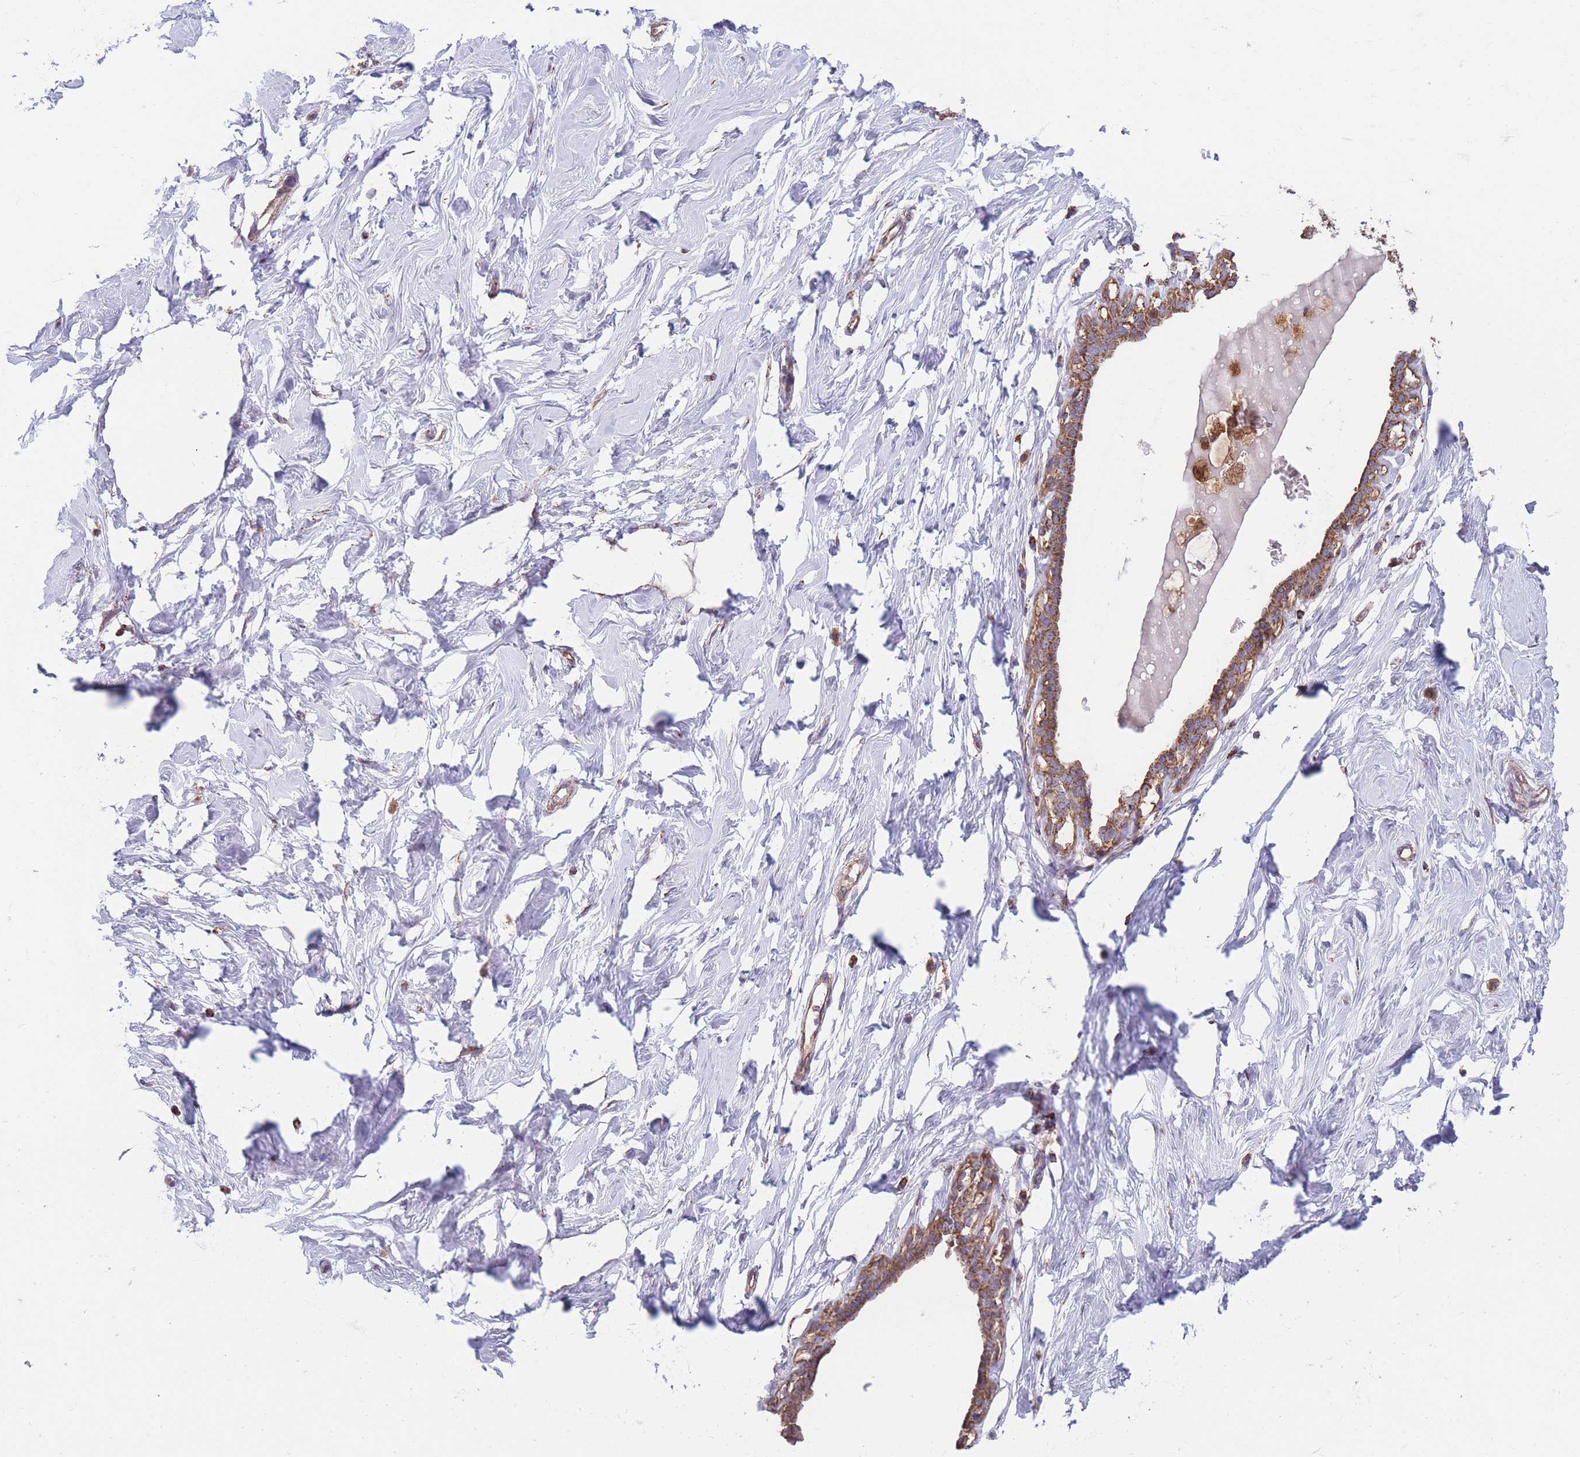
{"staining": {"intensity": "moderate", "quantity": "<25%", "location": "cytoplasmic/membranous"}, "tissue": "breast", "cell_type": "Adipocytes", "image_type": "normal", "snomed": [{"axis": "morphology", "description": "Normal tissue, NOS"}, {"axis": "morphology", "description": "Adenoma, NOS"}, {"axis": "topography", "description": "Breast"}], "caption": "Approximately <25% of adipocytes in benign human breast reveal moderate cytoplasmic/membranous protein expression as visualized by brown immunohistochemical staining.", "gene": "FKBP8", "patient": {"sex": "female", "age": 23}}